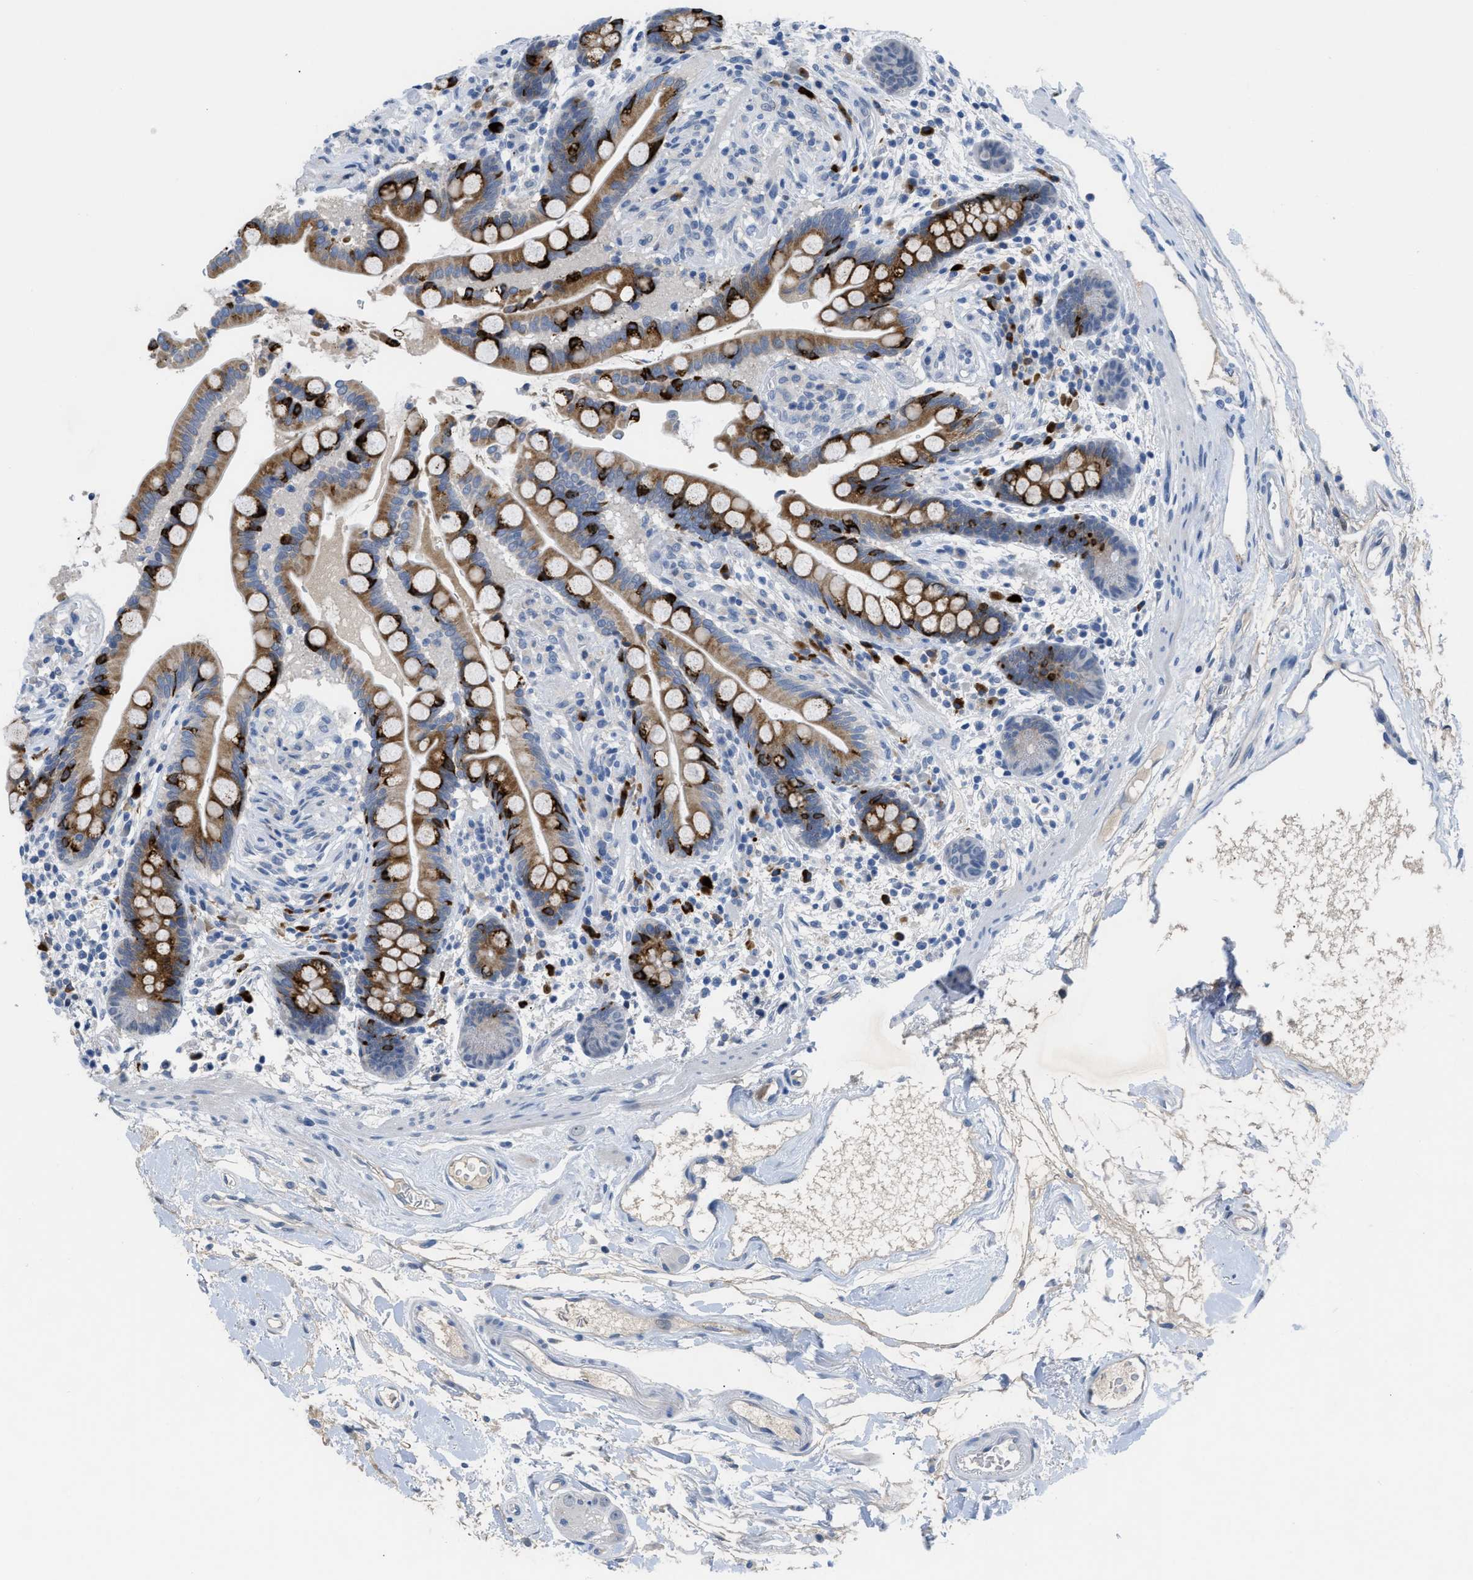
{"staining": {"intensity": "negative", "quantity": "none", "location": "none"}, "tissue": "colon", "cell_type": "Endothelial cells", "image_type": "normal", "snomed": [{"axis": "morphology", "description": "Normal tissue, NOS"}, {"axis": "topography", "description": "Colon"}], "caption": "A high-resolution image shows immunohistochemistry (IHC) staining of unremarkable colon, which exhibits no significant staining in endothelial cells. The staining was performed using DAB to visualize the protein expression in brown, while the nuclei were stained in blue with hematoxylin (Magnification: 20x).", "gene": "OR9K2", "patient": {"sex": "male", "age": 73}}